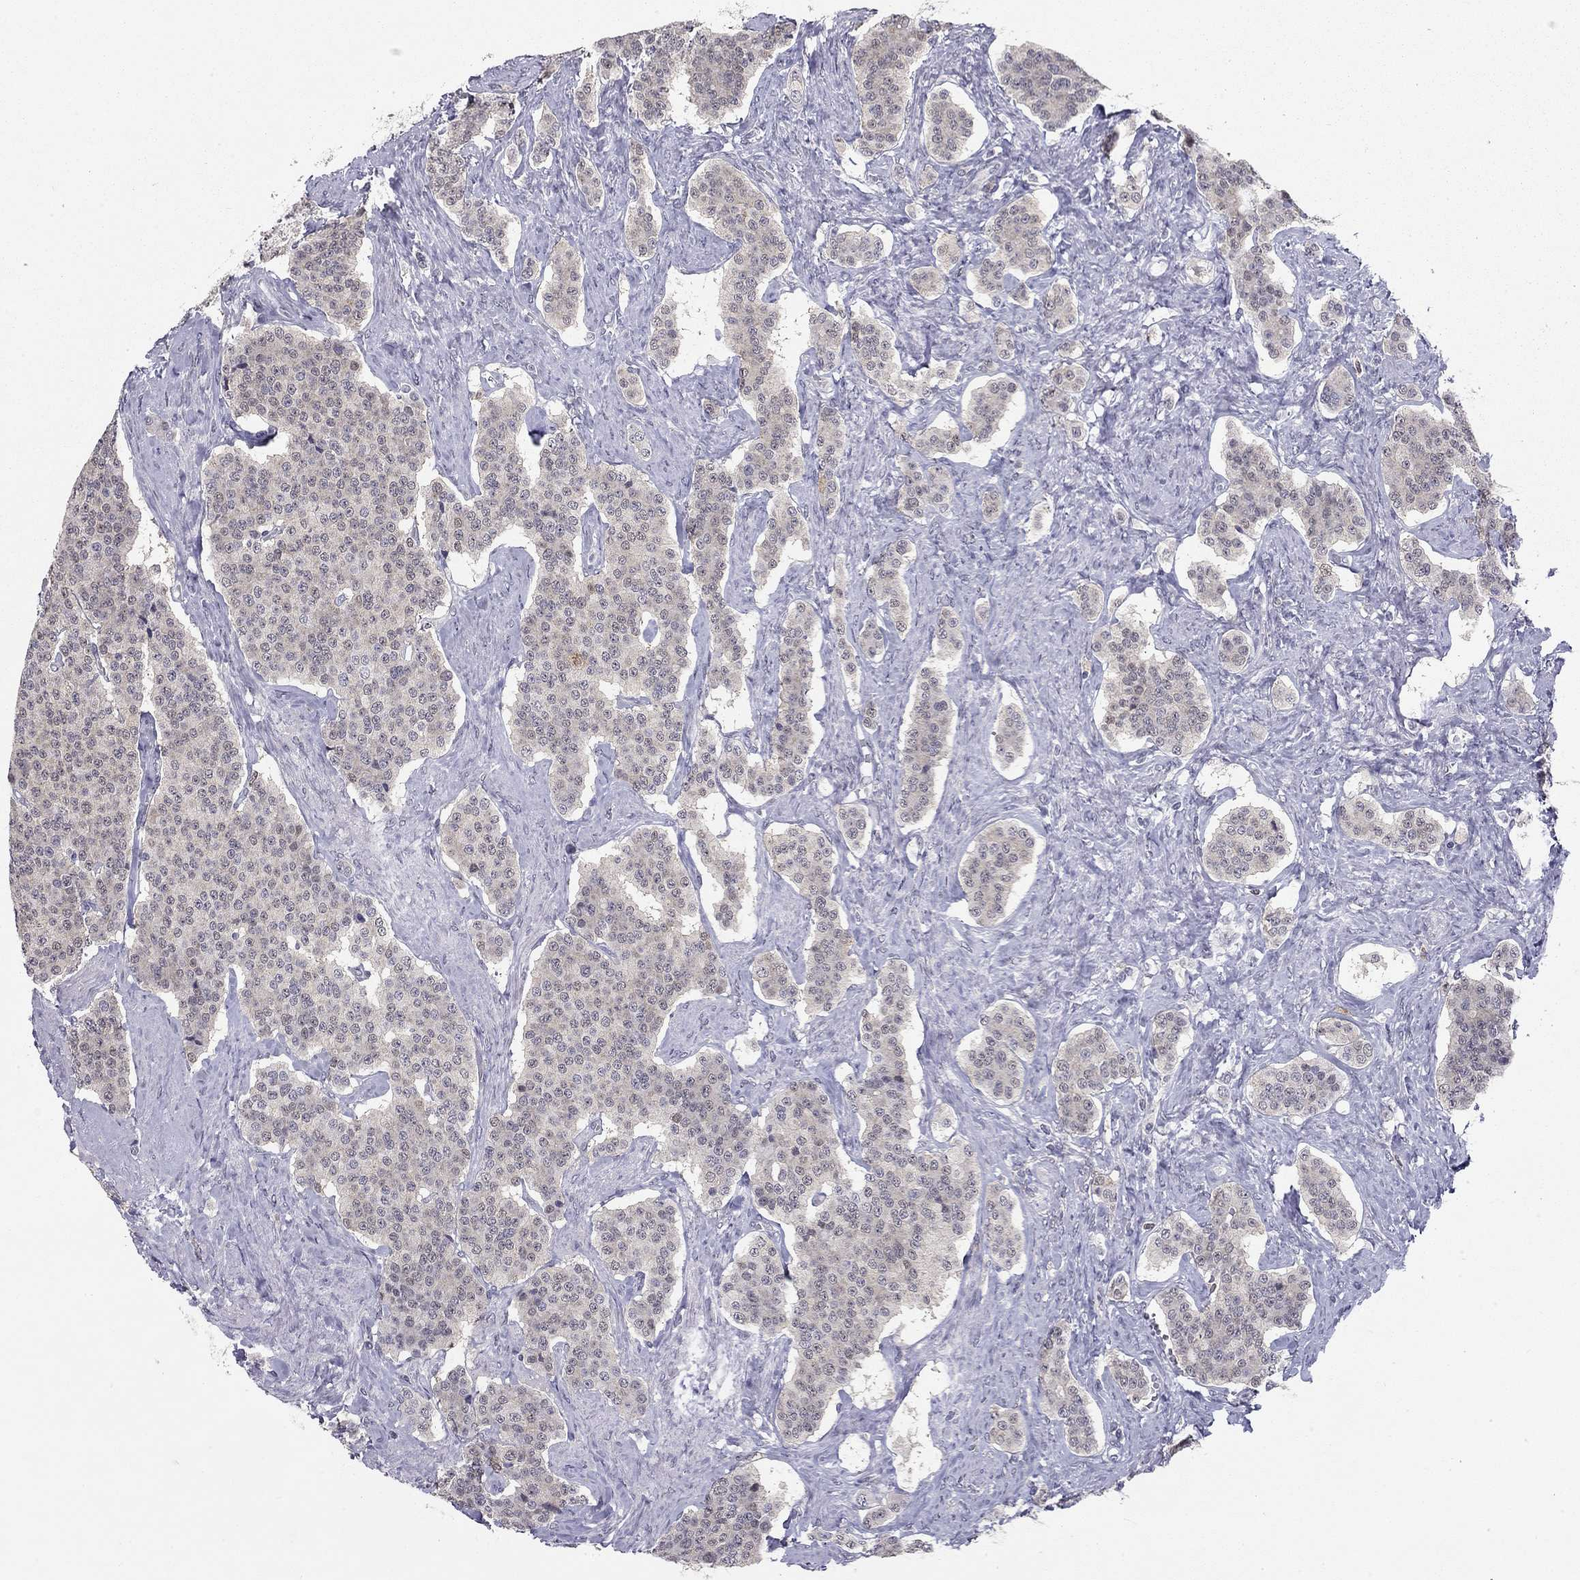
{"staining": {"intensity": "negative", "quantity": "none", "location": "none"}, "tissue": "carcinoid", "cell_type": "Tumor cells", "image_type": "cancer", "snomed": [{"axis": "morphology", "description": "Carcinoid, malignant, NOS"}, {"axis": "topography", "description": "Small intestine"}], "caption": "High magnification brightfield microscopy of malignant carcinoid stained with DAB (brown) and counterstained with hematoxylin (blue): tumor cells show no significant staining.", "gene": "STXBP6", "patient": {"sex": "female", "age": 58}}